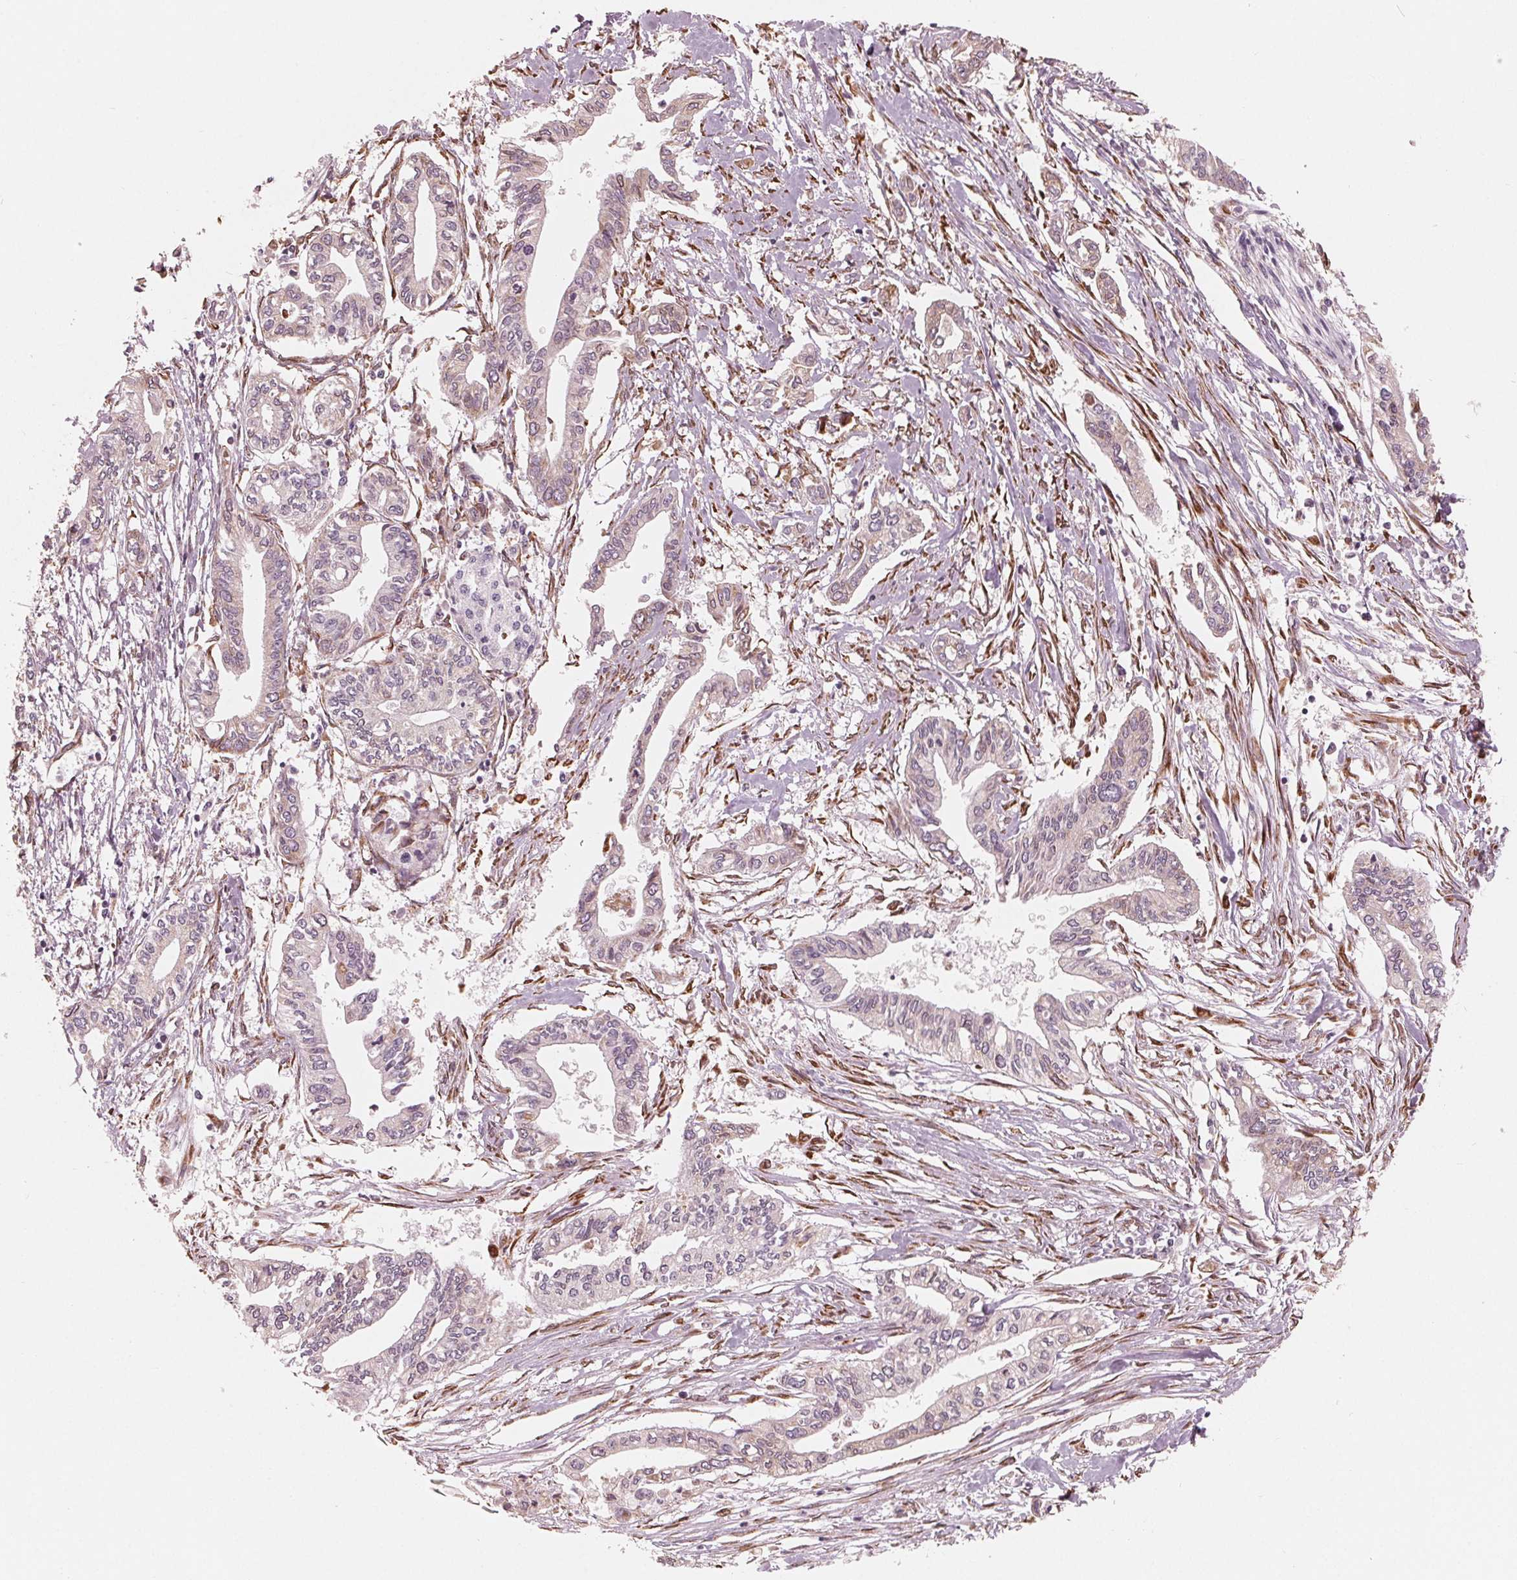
{"staining": {"intensity": "negative", "quantity": "none", "location": "none"}, "tissue": "pancreatic cancer", "cell_type": "Tumor cells", "image_type": "cancer", "snomed": [{"axis": "morphology", "description": "Adenocarcinoma, NOS"}, {"axis": "topography", "description": "Pancreas"}], "caption": "An image of human adenocarcinoma (pancreatic) is negative for staining in tumor cells. Nuclei are stained in blue.", "gene": "IKBIP", "patient": {"sex": "male", "age": 60}}